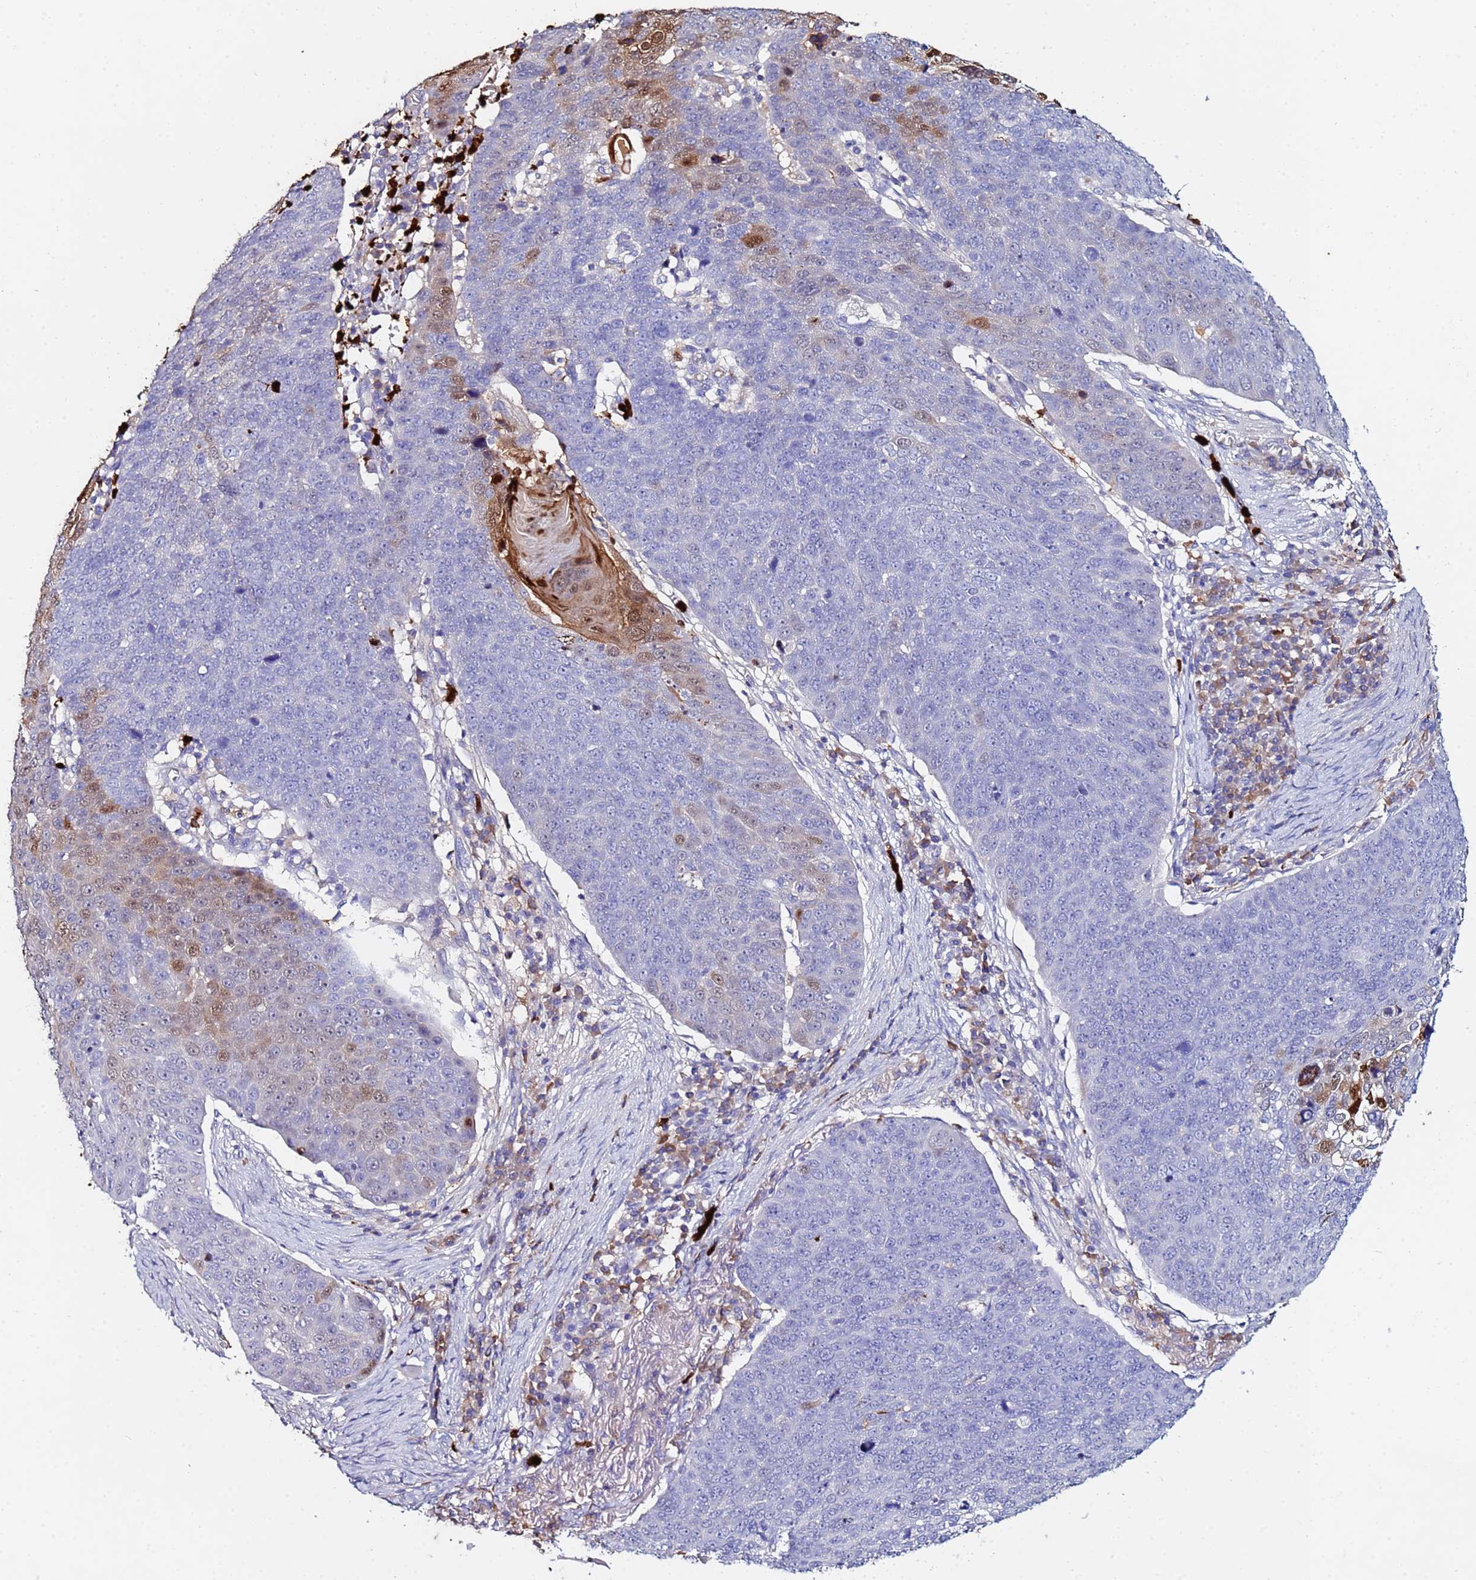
{"staining": {"intensity": "moderate", "quantity": "<25%", "location": "cytoplasmic/membranous,nuclear"}, "tissue": "skin cancer", "cell_type": "Tumor cells", "image_type": "cancer", "snomed": [{"axis": "morphology", "description": "Squamous cell carcinoma, NOS"}, {"axis": "topography", "description": "Skin"}], "caption": "A brown stain shows moderate cytoplasmic/membranous and nuclear positivity of a protein in skin cancer tumor cells.", "gene": "TUBAL3", "patient": {"sex": "male", "age": 71}}